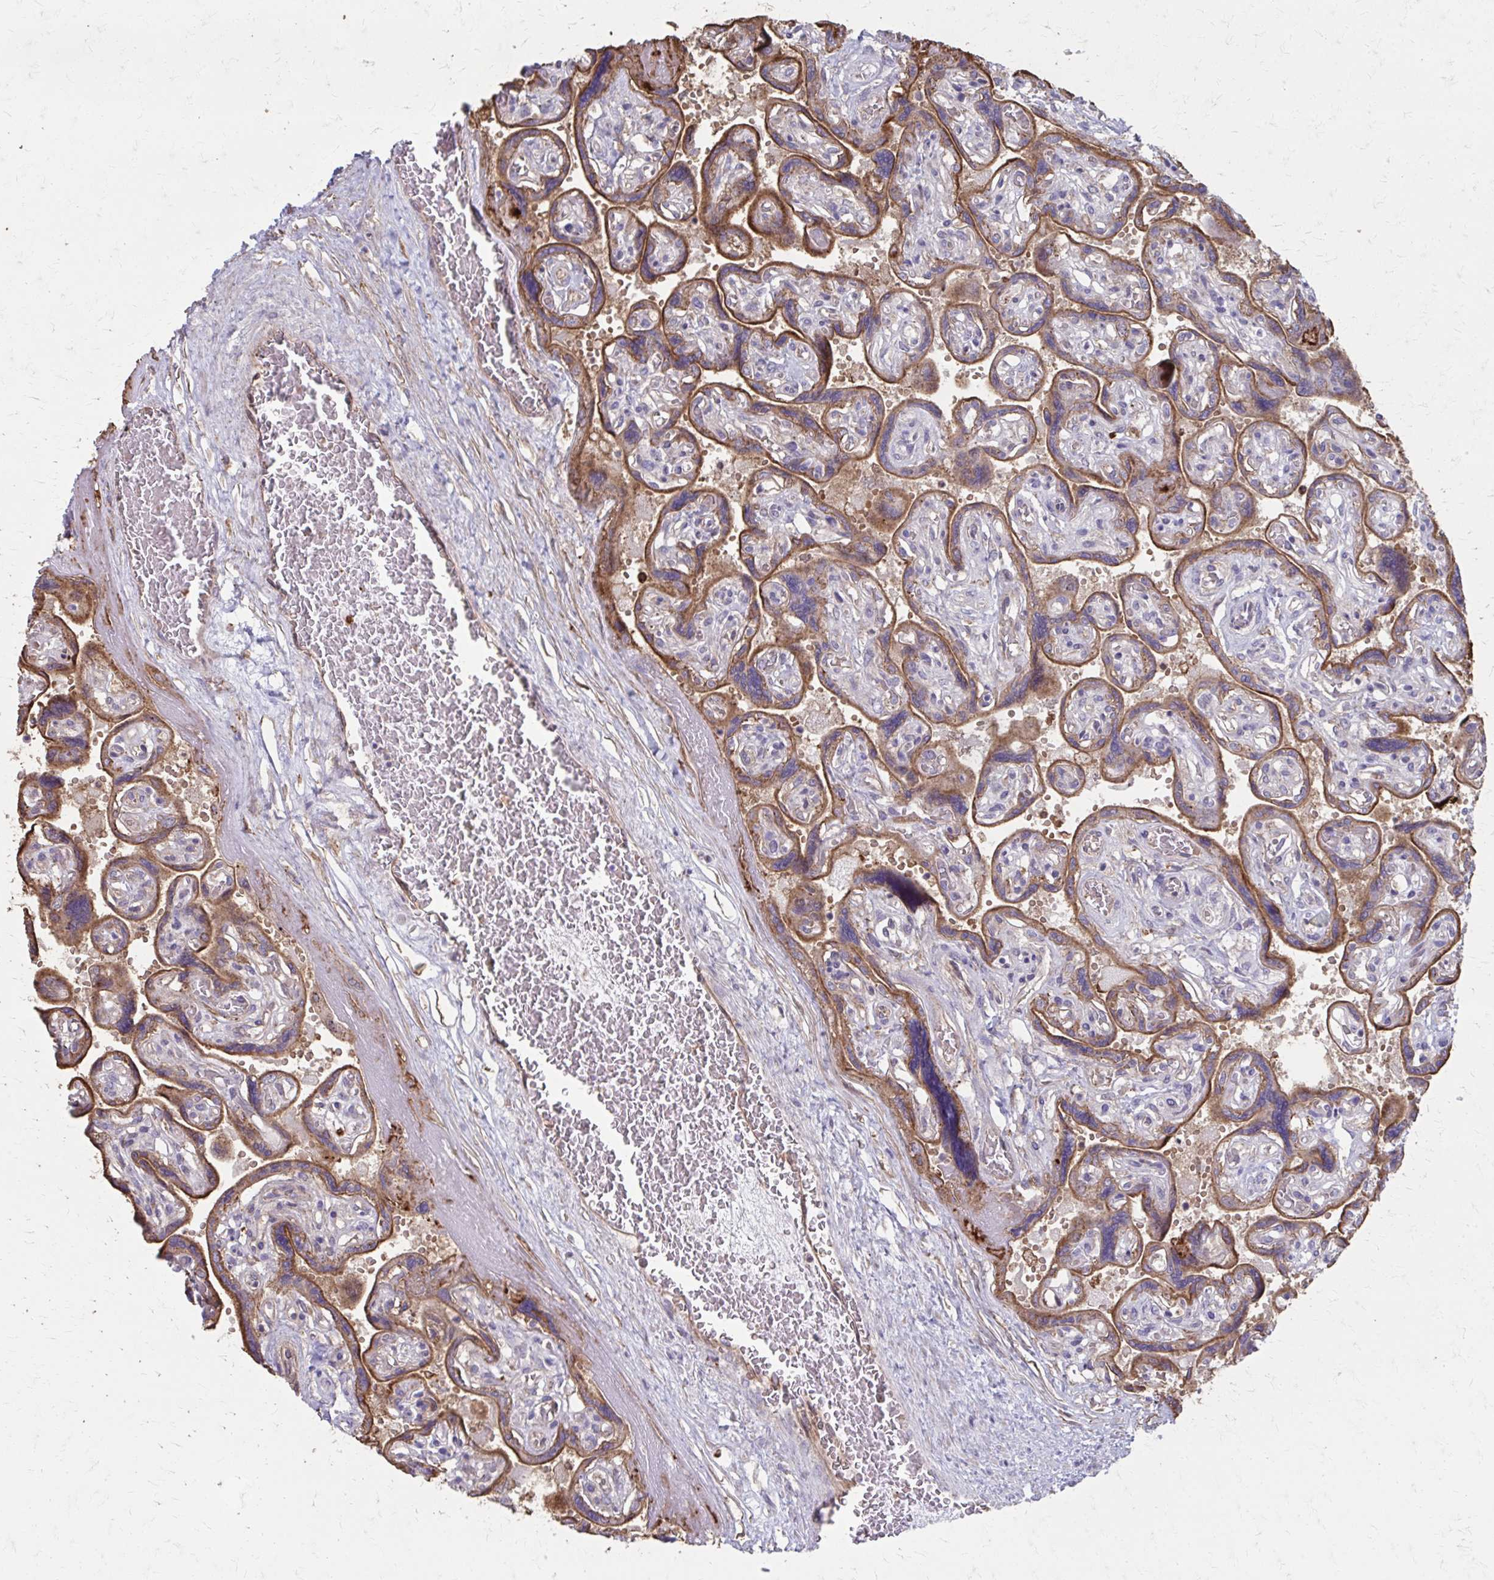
{"staining": {"intensity": "weak", "quantity": "<25%", "location": "cytoplasmic/membranous"}, "tissue": "placenta", "cell_type": "Decidual cells", "image_type": "normal", "snomed": [{"axis": "morphology", "description": "Normal tissue, NOS"}, {"axis": "topography", "description": "Placenta"}], "caption": "Placenta stained for a protein using immunohistochemistry (IHC) exhibits no staining decidual cells.", "gene": "MMP14", "patient": {"sex": "female", "age": 32}}